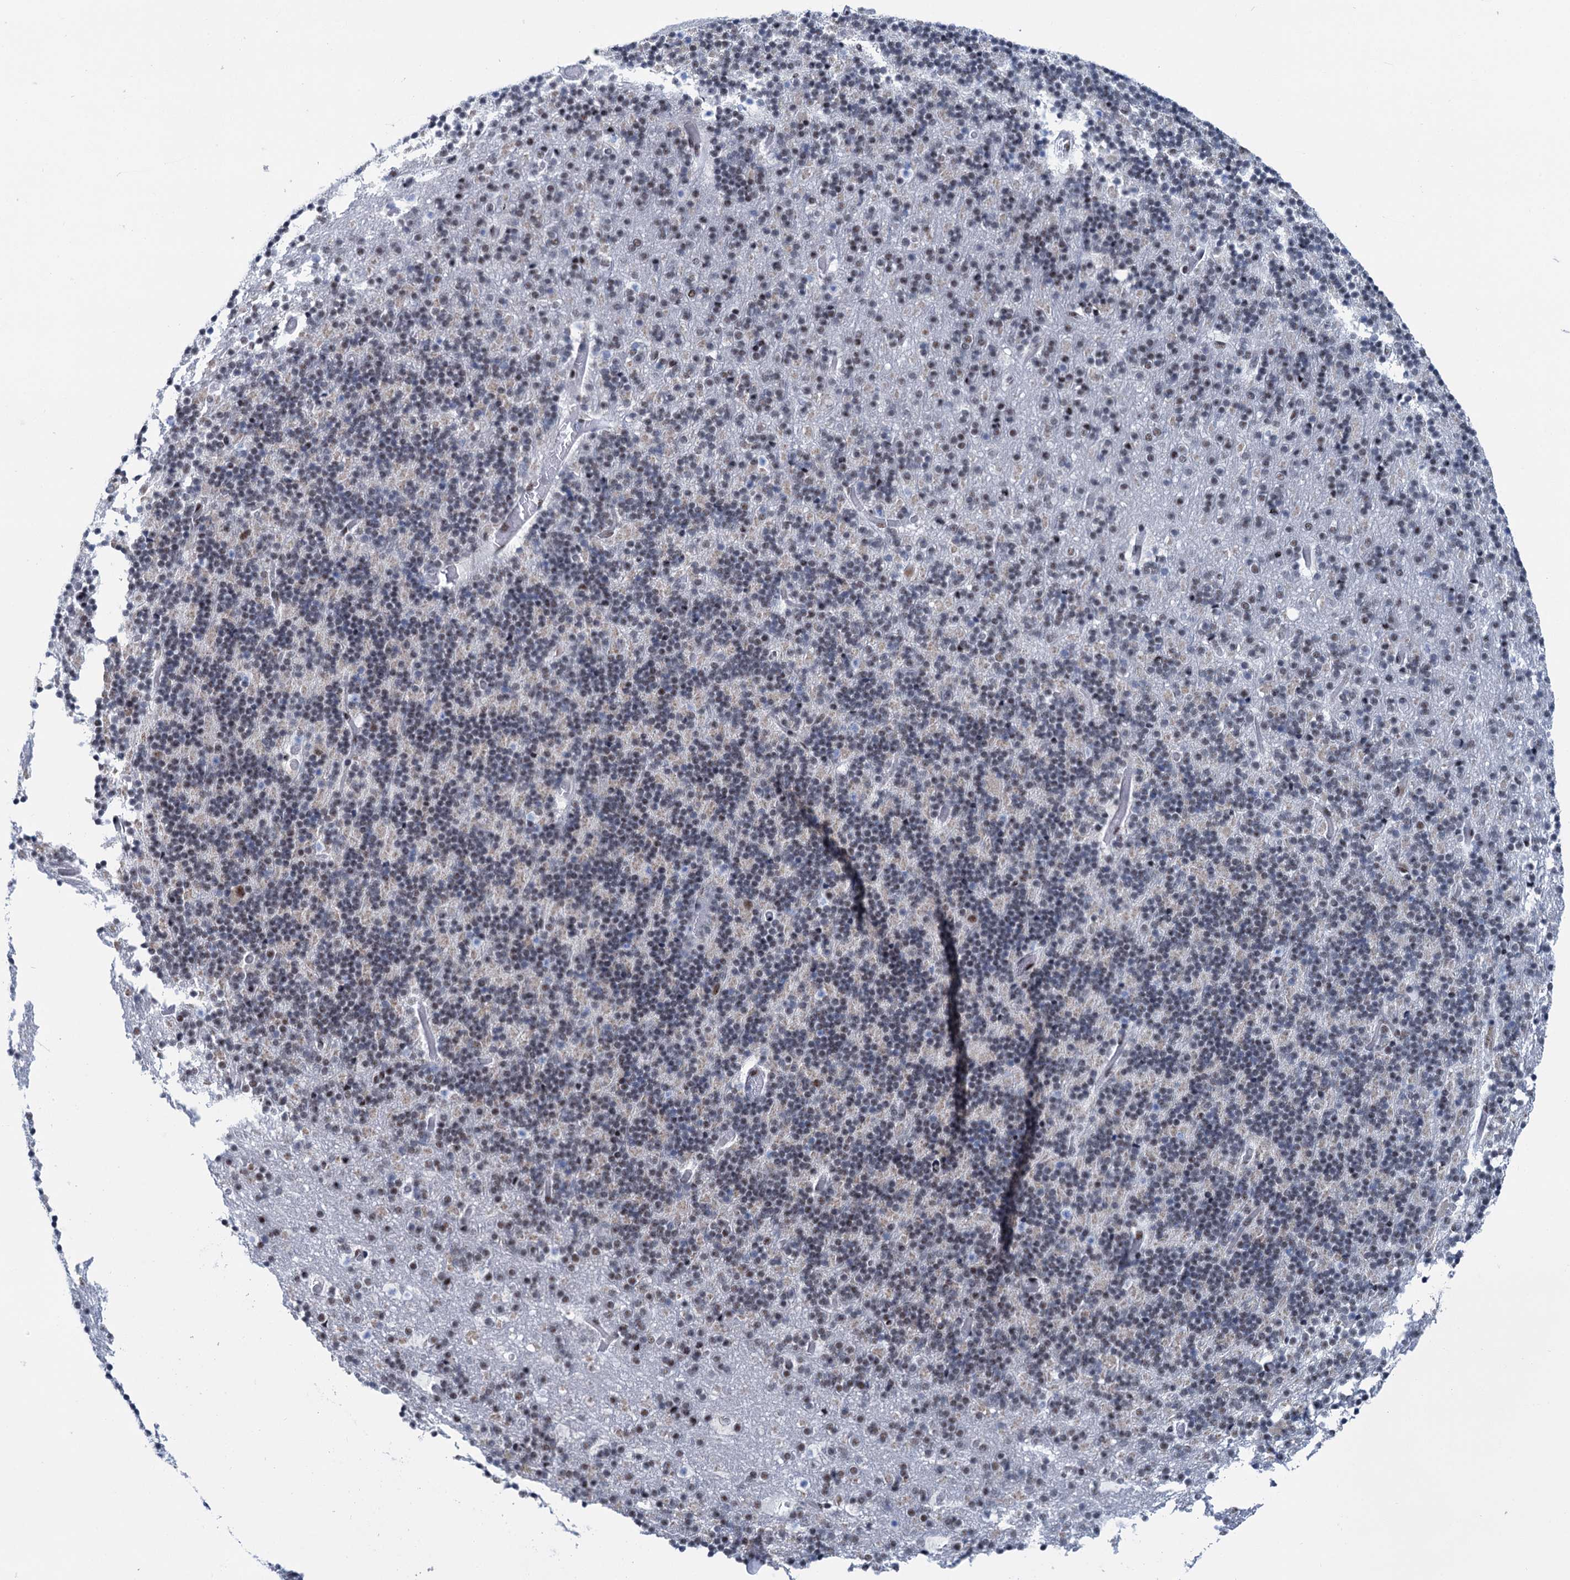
{"staining": {"intensity": "weak", "quantity": "25%-75%", "location": "nuclear"}, "tissue": "cerebellum", "cell_type": "Cells in granular layer", "image_type": "normal", "snomed": [{"axis": "morphology", "description": "Normal tissue, NOS"}, {"axis": "topography", "description": "Cerebellum"}], "caption": "The photomicrograph demonstrates staining of benign cerebellum, revealing weak nuclear protein positivity (brown color) within cells in granular layer. Nuclei are stained in blue.", "gene": "SREK1", "patient": {"sex": "male", "age": 57}}